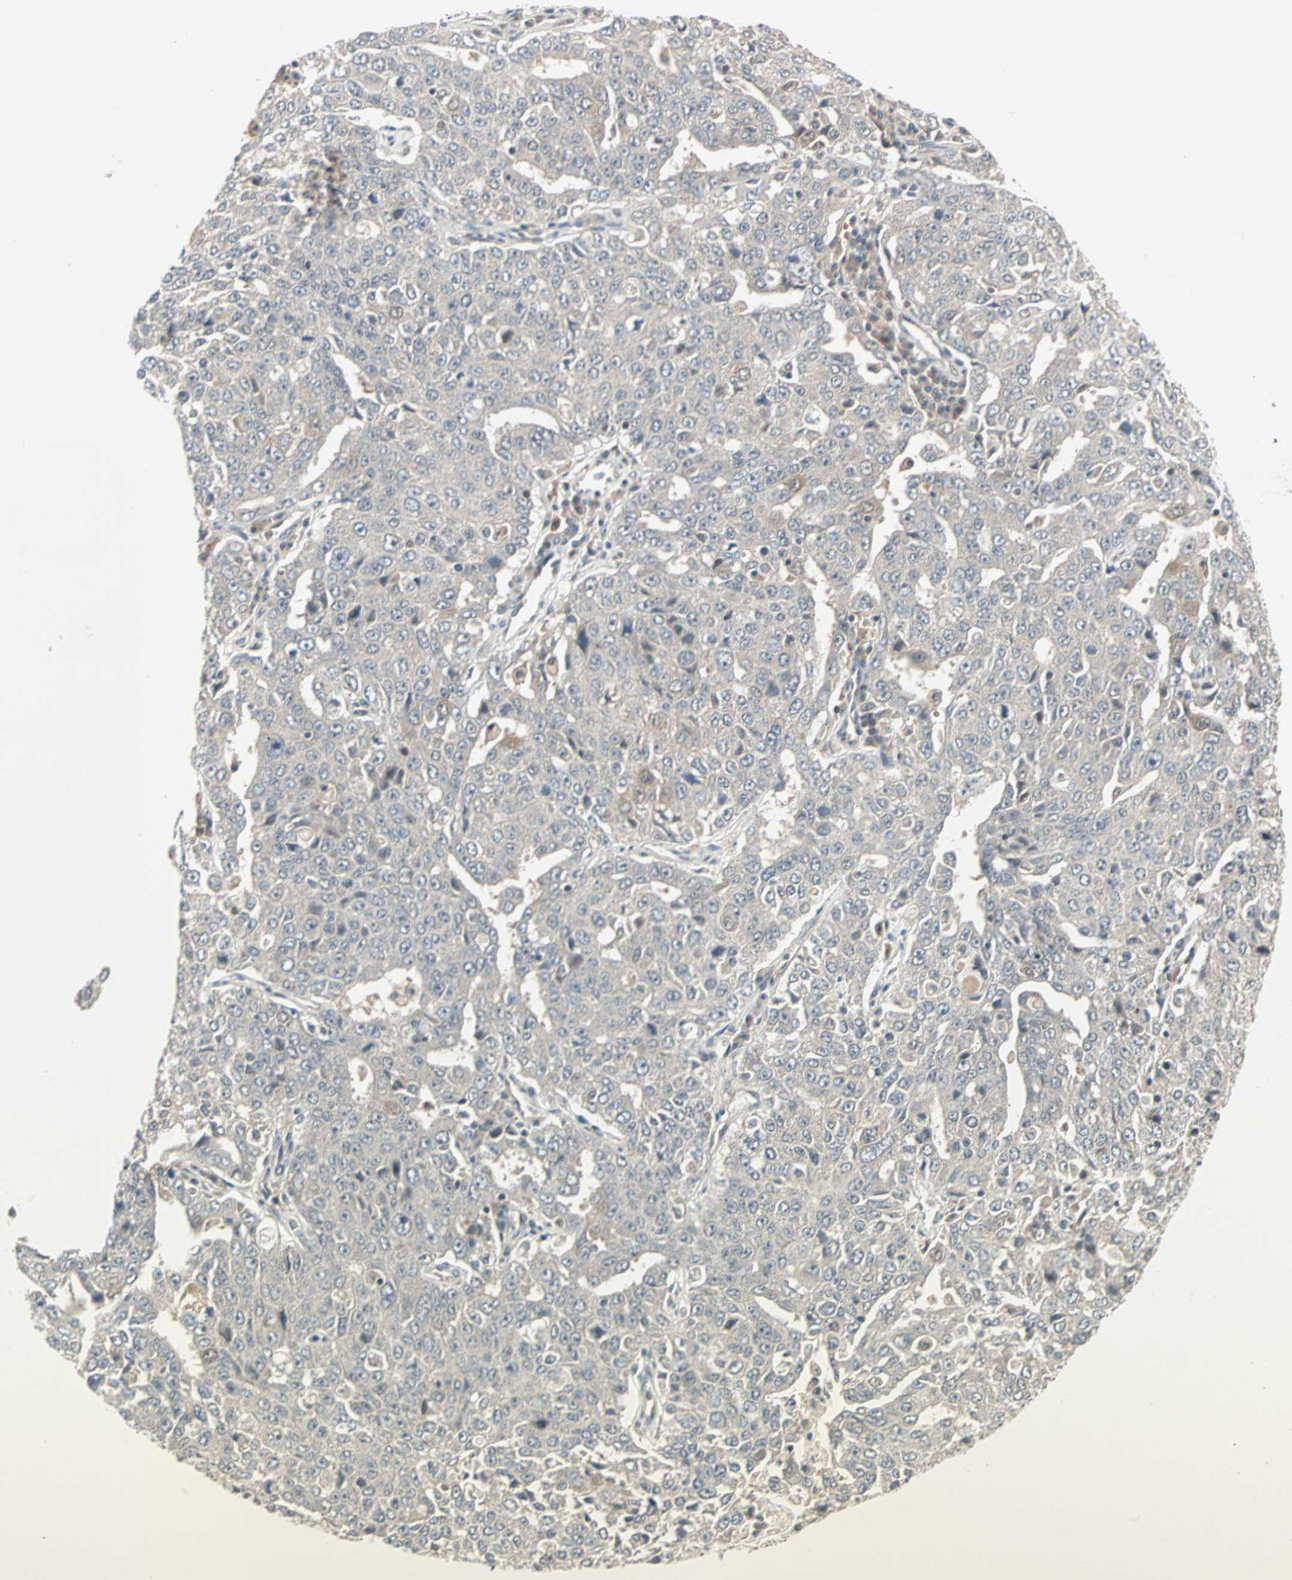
{"staining": {"intensity": "negative", "quantity": "none", "location": "none"}, "tissue": "ovarian cancer", "cell_type": "Tumor cells", "image_type": "cancer", "snomed": [{"axis": "morphology", "description": "Carcinoma, endometroid"}, {"axis": "topography", "description": "Ovary"}], "caption": "This is an IHC image of ovarian cancer. There is no staining in tumor cells.", "gene": "PTPA", "patient": {"sex": "female", "age": 62}}